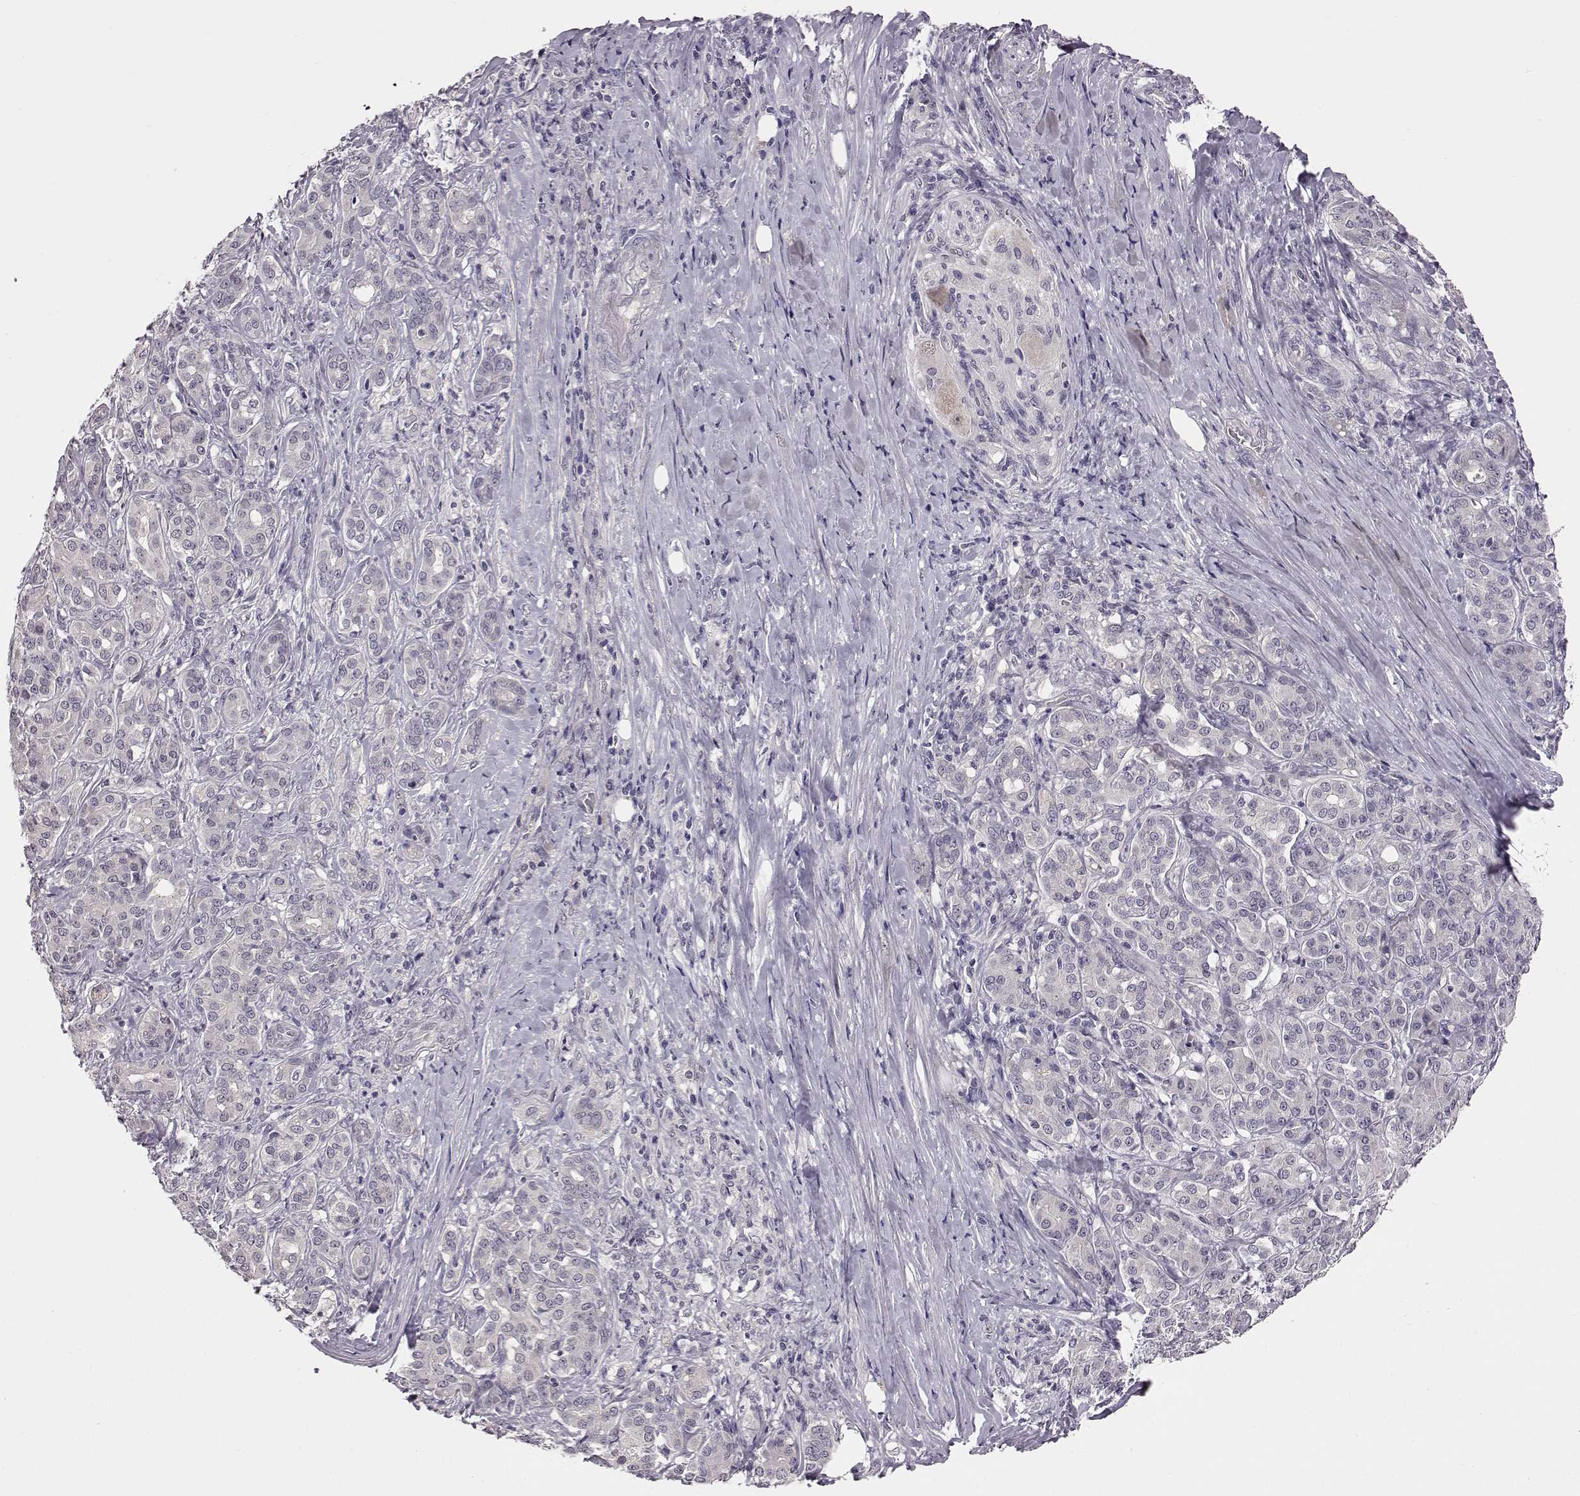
{"staining": {"intensity": "negative", "quantity": "none", "location": "none"}, "tissue": "pancreatic cancer", "cell_type": "Tumor cells", "image_type": "cancer", "snomed": [{"axis": "morphology", "description": "Normal tissue, NOS"}, {"axis": "morphology", "description": "Inflammation, NOS"}, {"axis": "morphology", "description": "Adenocarcinoma, NOS"}, {"axis": "topography", "description": "Pancreas"}], "caption": "IHC histopathology image of human adenocarcinoma (pancreatic) stained for a protein (brown), which reveals no staining in tumor cells.", "gene": "C10orf62", "patient": {"sex": "male", "age": 57}}